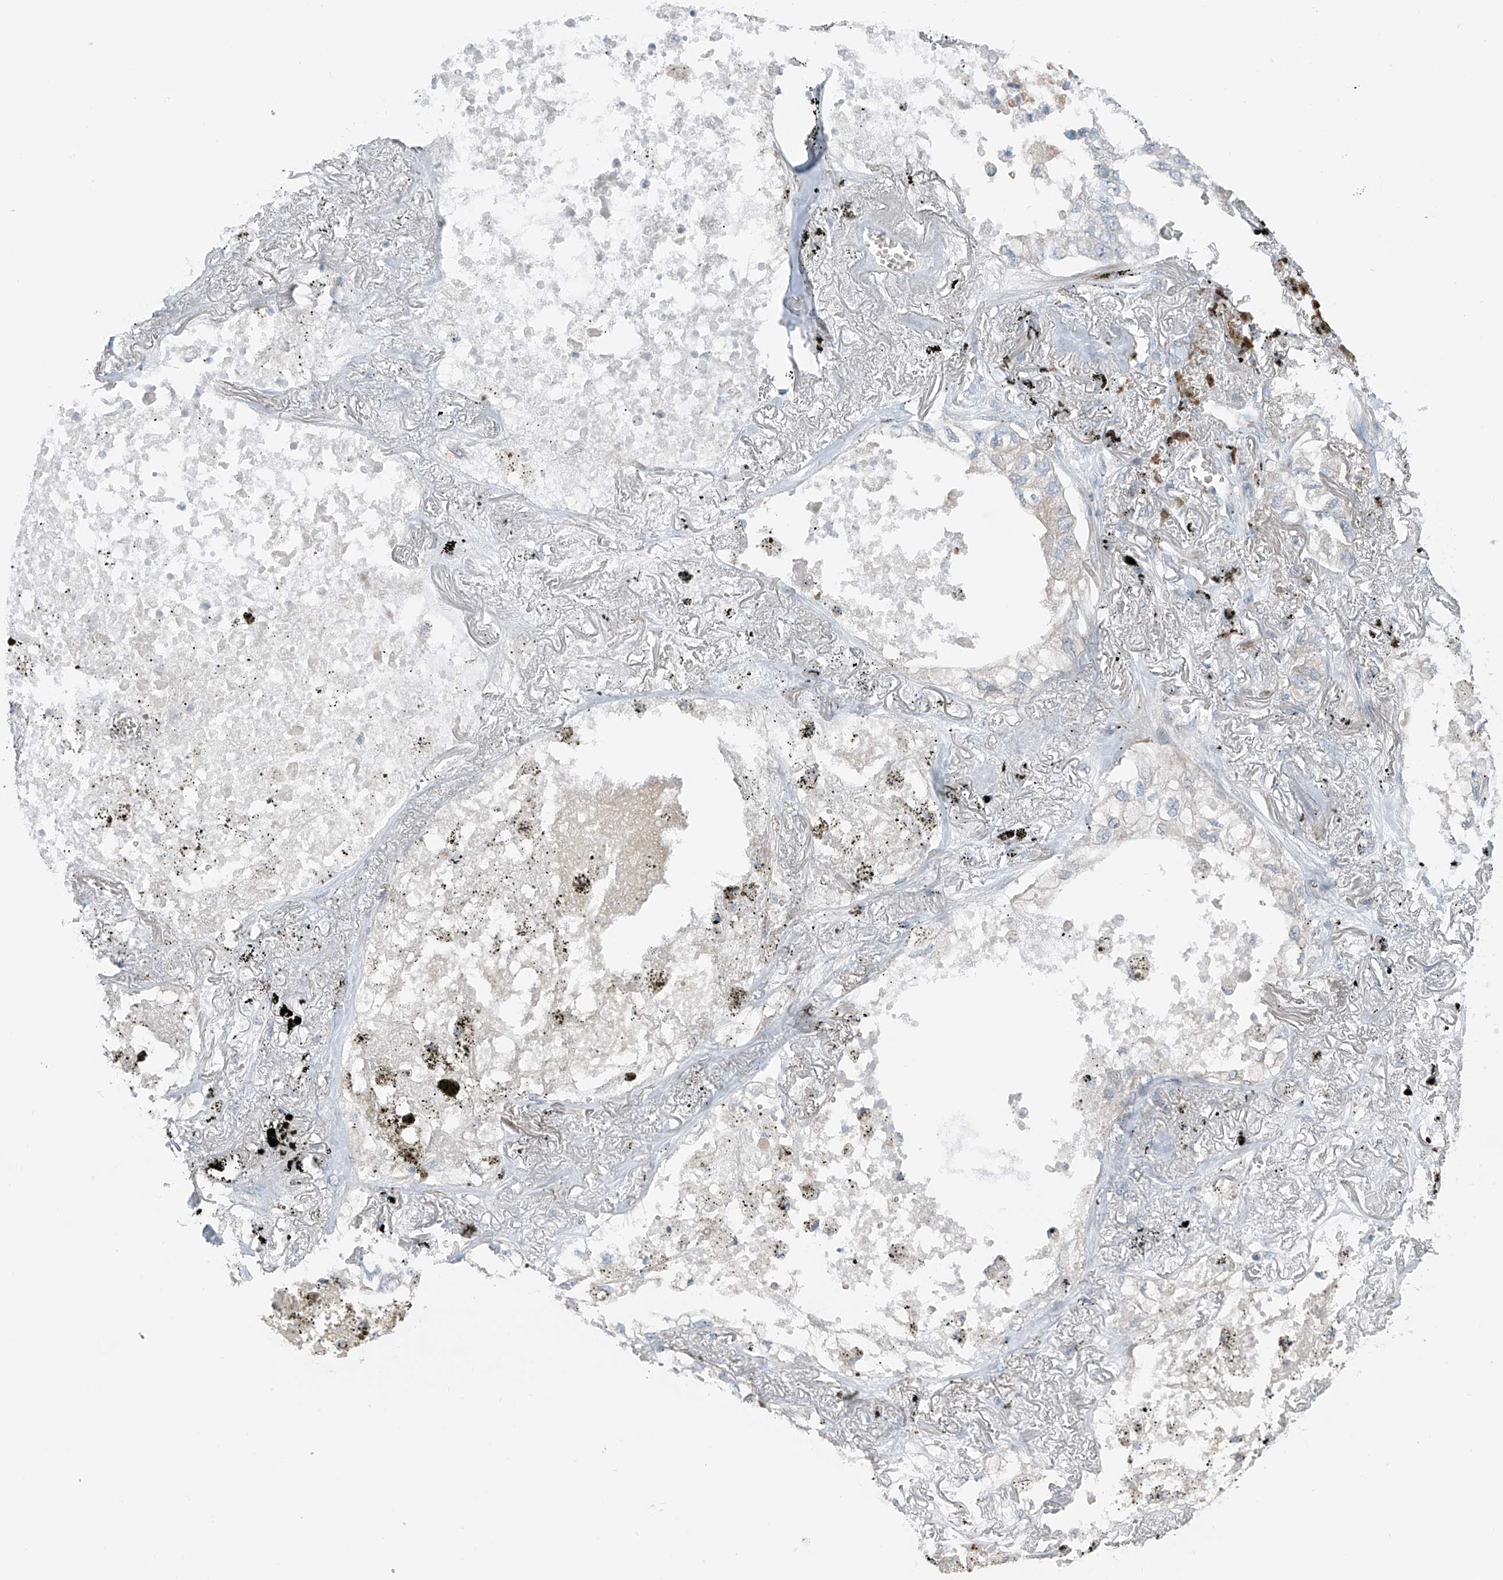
{"staining": {"intensity": "negative", "quantity": "none", "location": "none"}, "tissue": "lung cancer", "cell_type": "Tumor cells", "image_type": "cancer", "snomed": [{"axis": "morphology", "description": "Adenocarcinoma, NOS"}, {"axis": "topography", "description": "Lung"}], "caption": "Human lung cancer stained for a protein using immunohistochemistry reveals no staining in tumor cells.", "gene": "SLC12A6", "patient": {"sex": "male", "age": 65}}